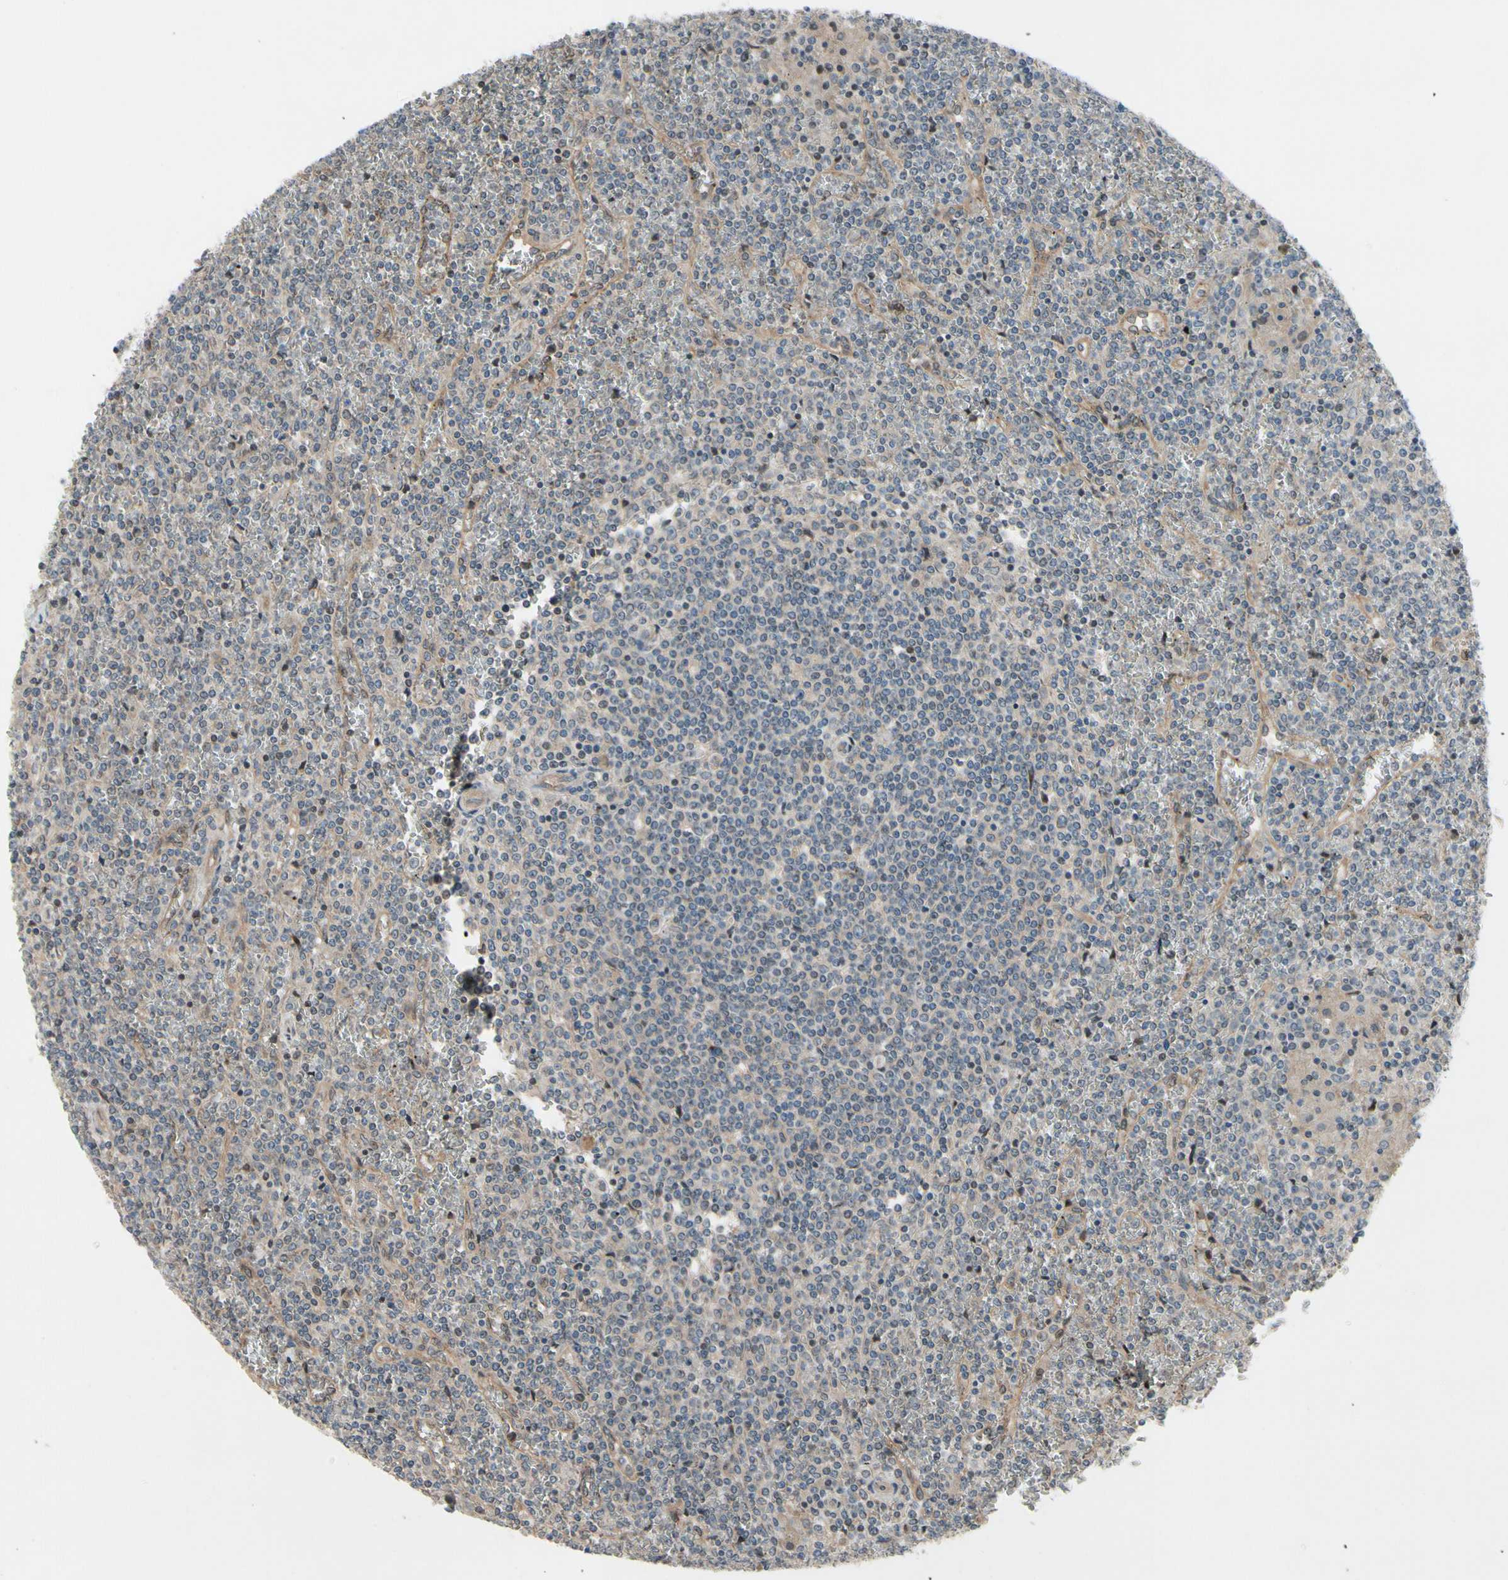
{"staining": {"intensity": "weak", "quantity": "<25%", "location": "cytoplasmic/membranous"}, "tissue": "lymphoma", "cell_type": "Tumor cells", "image_type": "cancer", "snomed": [{"axis": "morphology", "description": "Malignant lymphoma, non-Hodgkin's type, Low grade"}, {"axis": "topography", "description": "Spleen"}], "caption": "Immunohistochemistry (IHC) image of human lymphoma stained for a protein (brown), which displays no expression in tumor cells.", "gene": "ICAM5", "patient": {"sex": "female", "age": 19}}